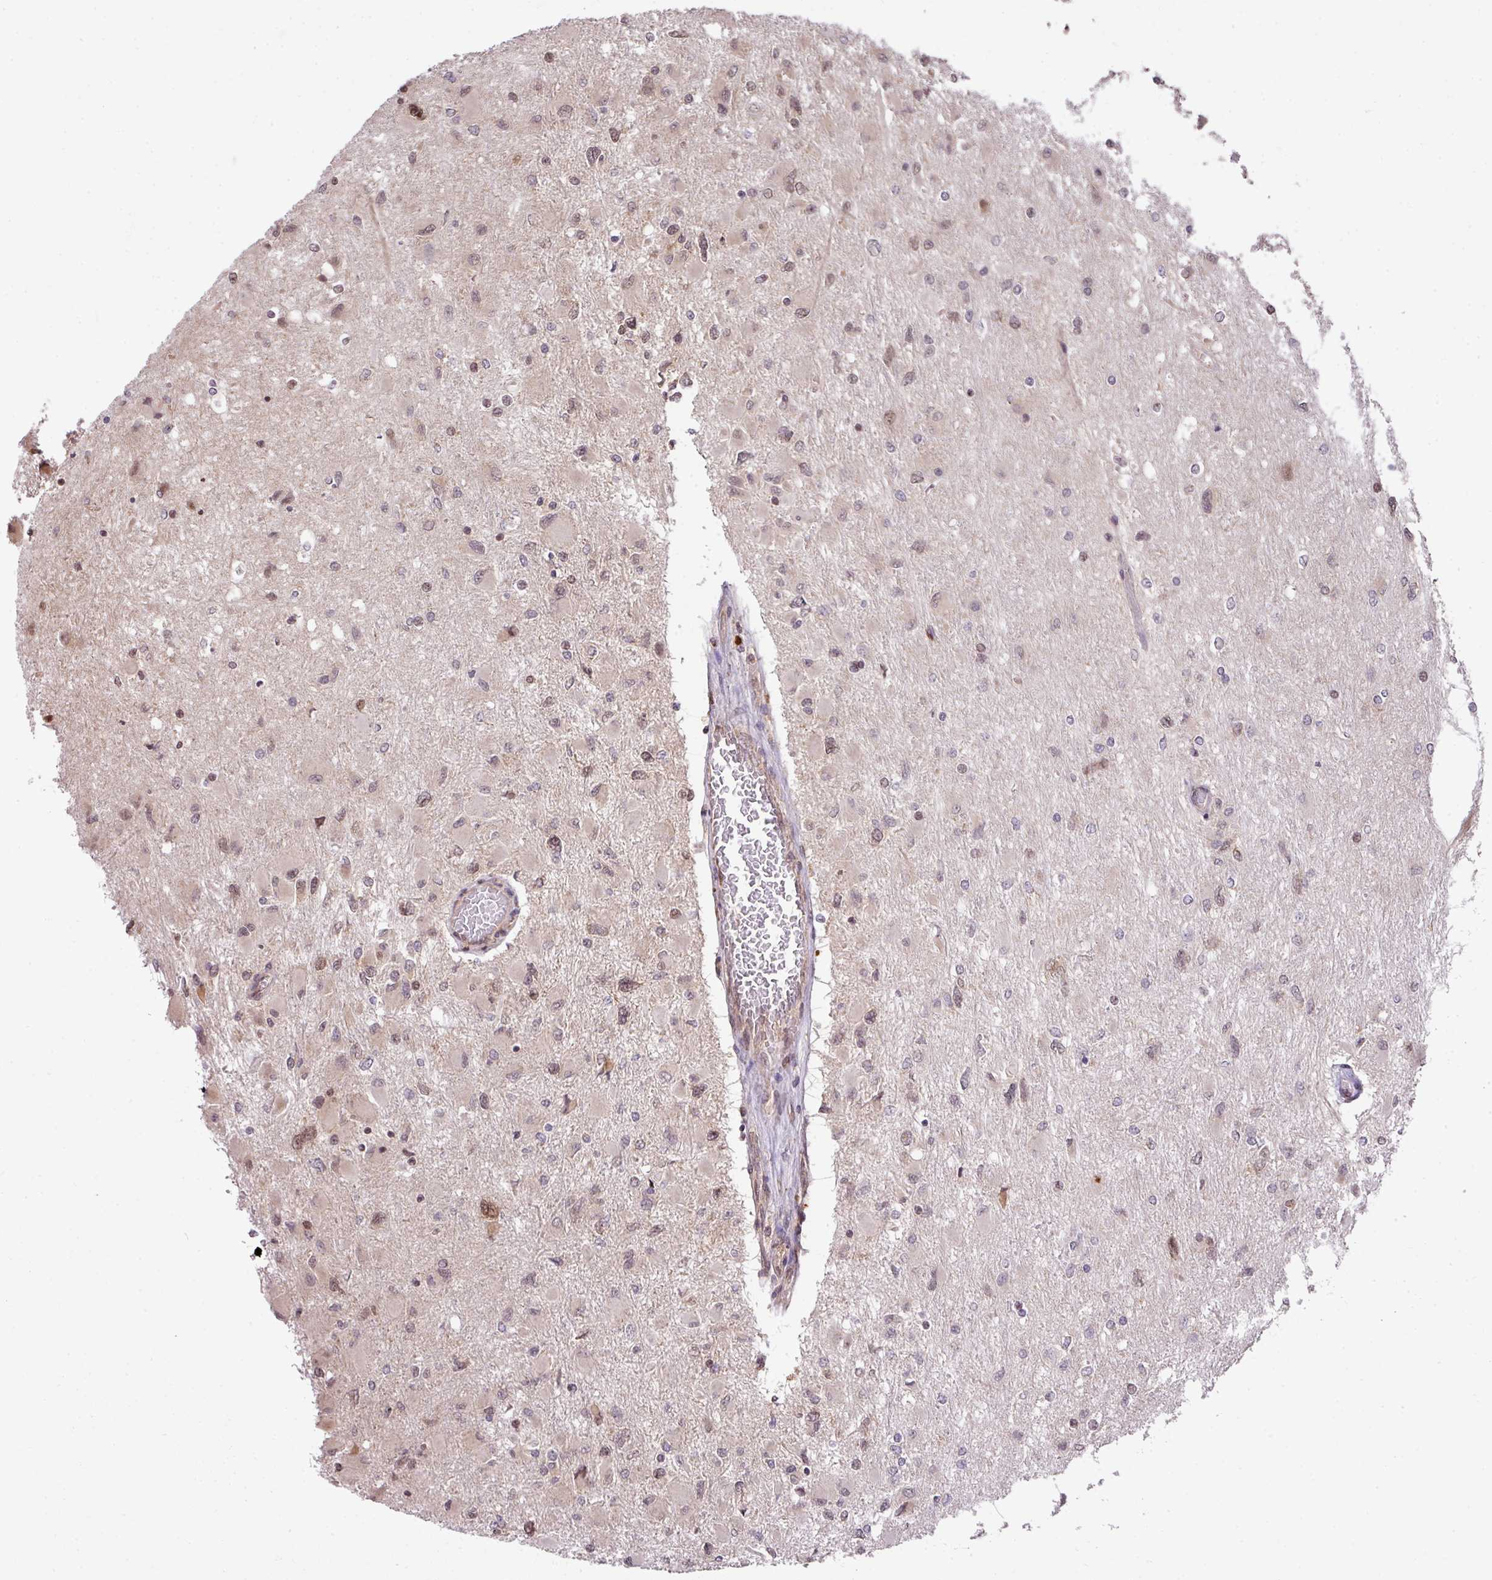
{"staining": {"intensity": "moderate", "quantity": "25%-75%", "location": "cytoplasmic/membranous,nuclear"}, "tissue": "glioma", "cell_type": "Tumor cells", "image_type": "cancer", "snomed": [{"axis": "morphology", "description": "Glioma, malignant, High grade"}, {"axis": "topography", "description": "Cerebral cortex"}], "caption": "A brown stain labels moderate cytoplasmic/membranous and nuclear positivity of a protein in glioma tumor cells.", "gene": "PLK1", "patient": {"sex": "female", "age": 36}}